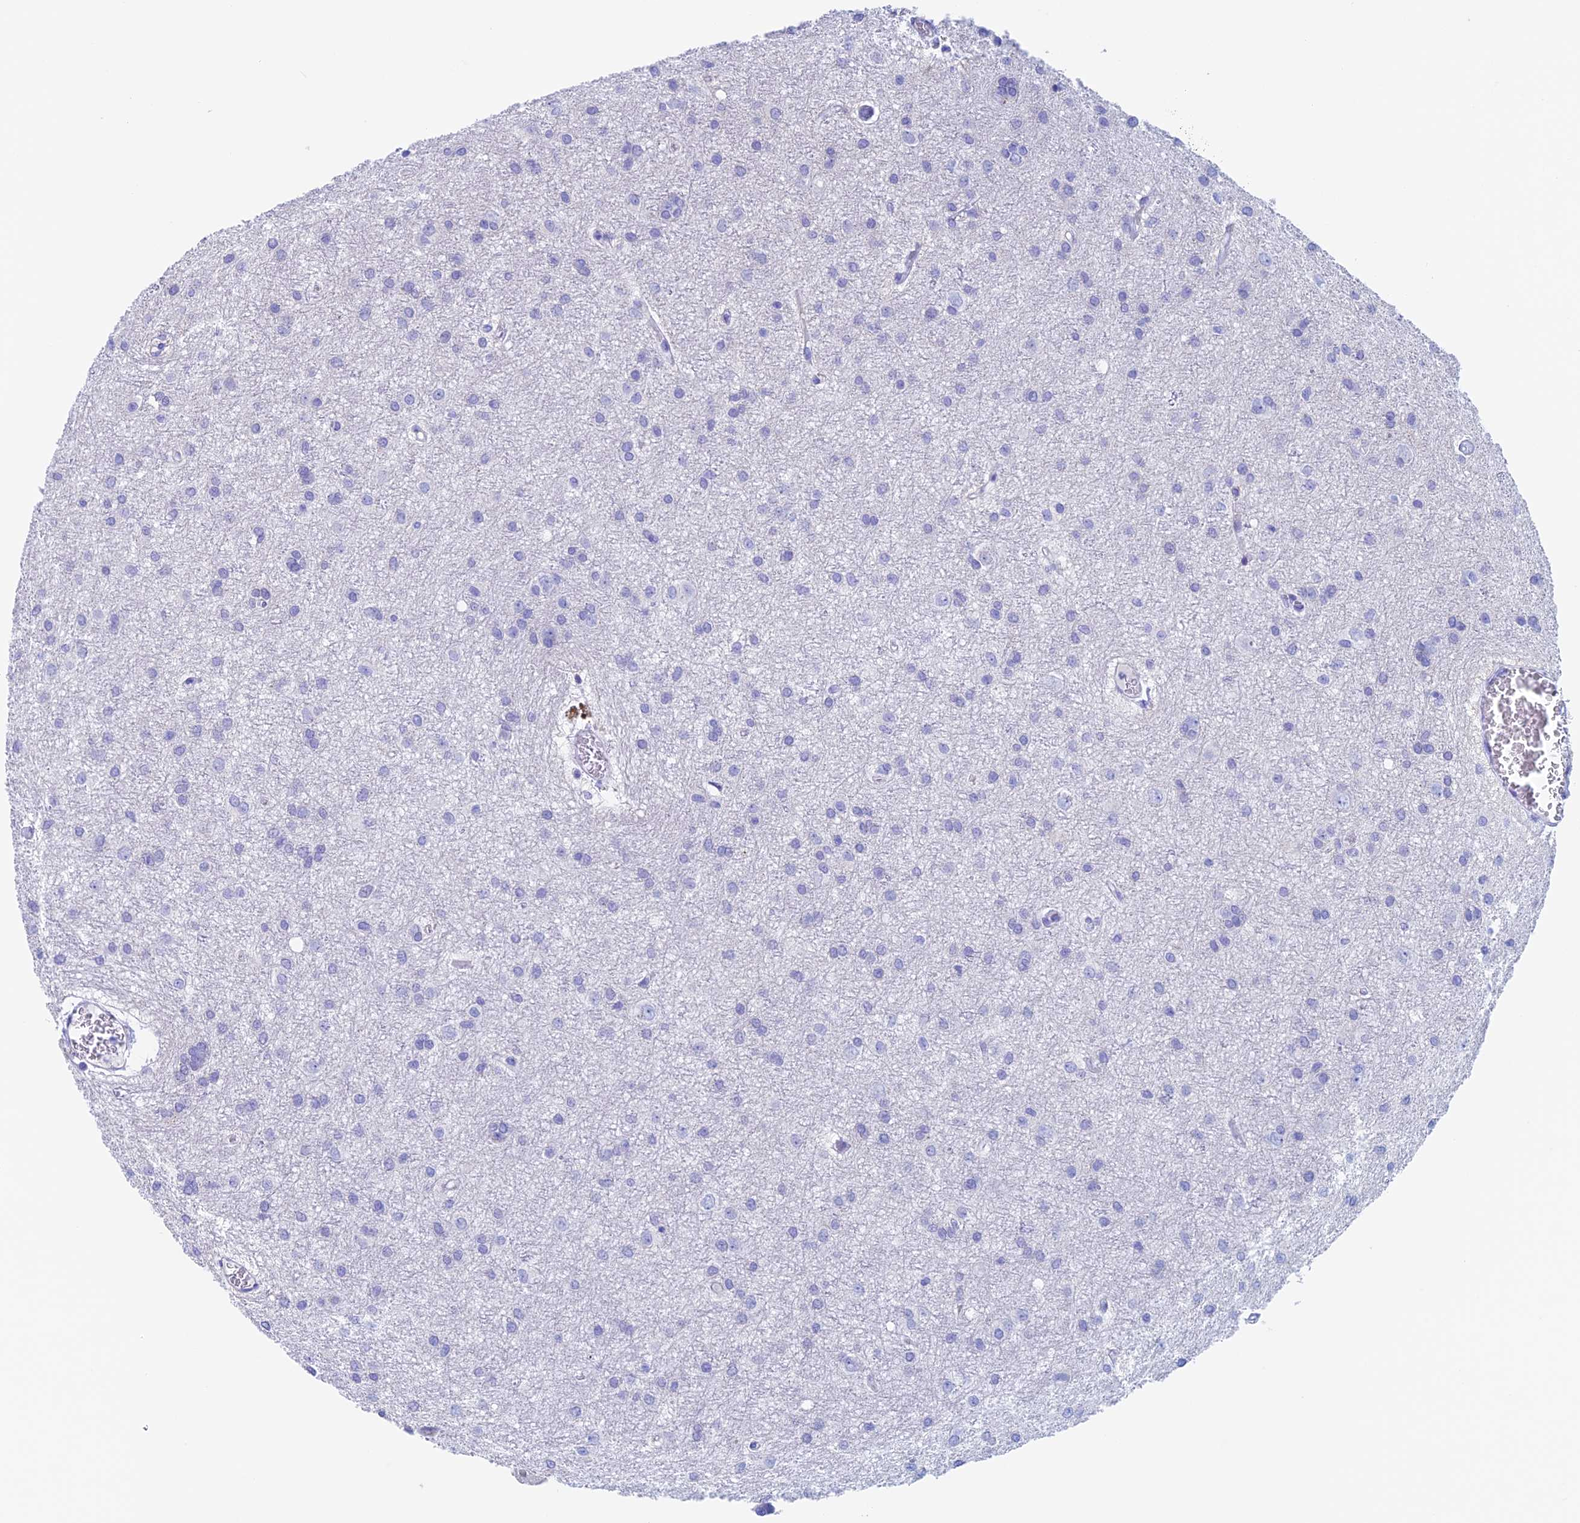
{"staining": {"intensity": "negative", "quantity": "none", "location": "none"}, "tissue": "glioma", "cell_type": "Tumor cells", "image_type": "cancer", "snomed": [{"axis": "morphology", "description": "Glioma, malignant, High grade"}, {"axis": "topography", "description": "Brain"}], "caption": "Immunohistochemistry of malignant glioma (high-grade) shows no staining in tumor cells.", "gene": "PSMC3IP", "patient": {"sex": "female", "age": 50}}